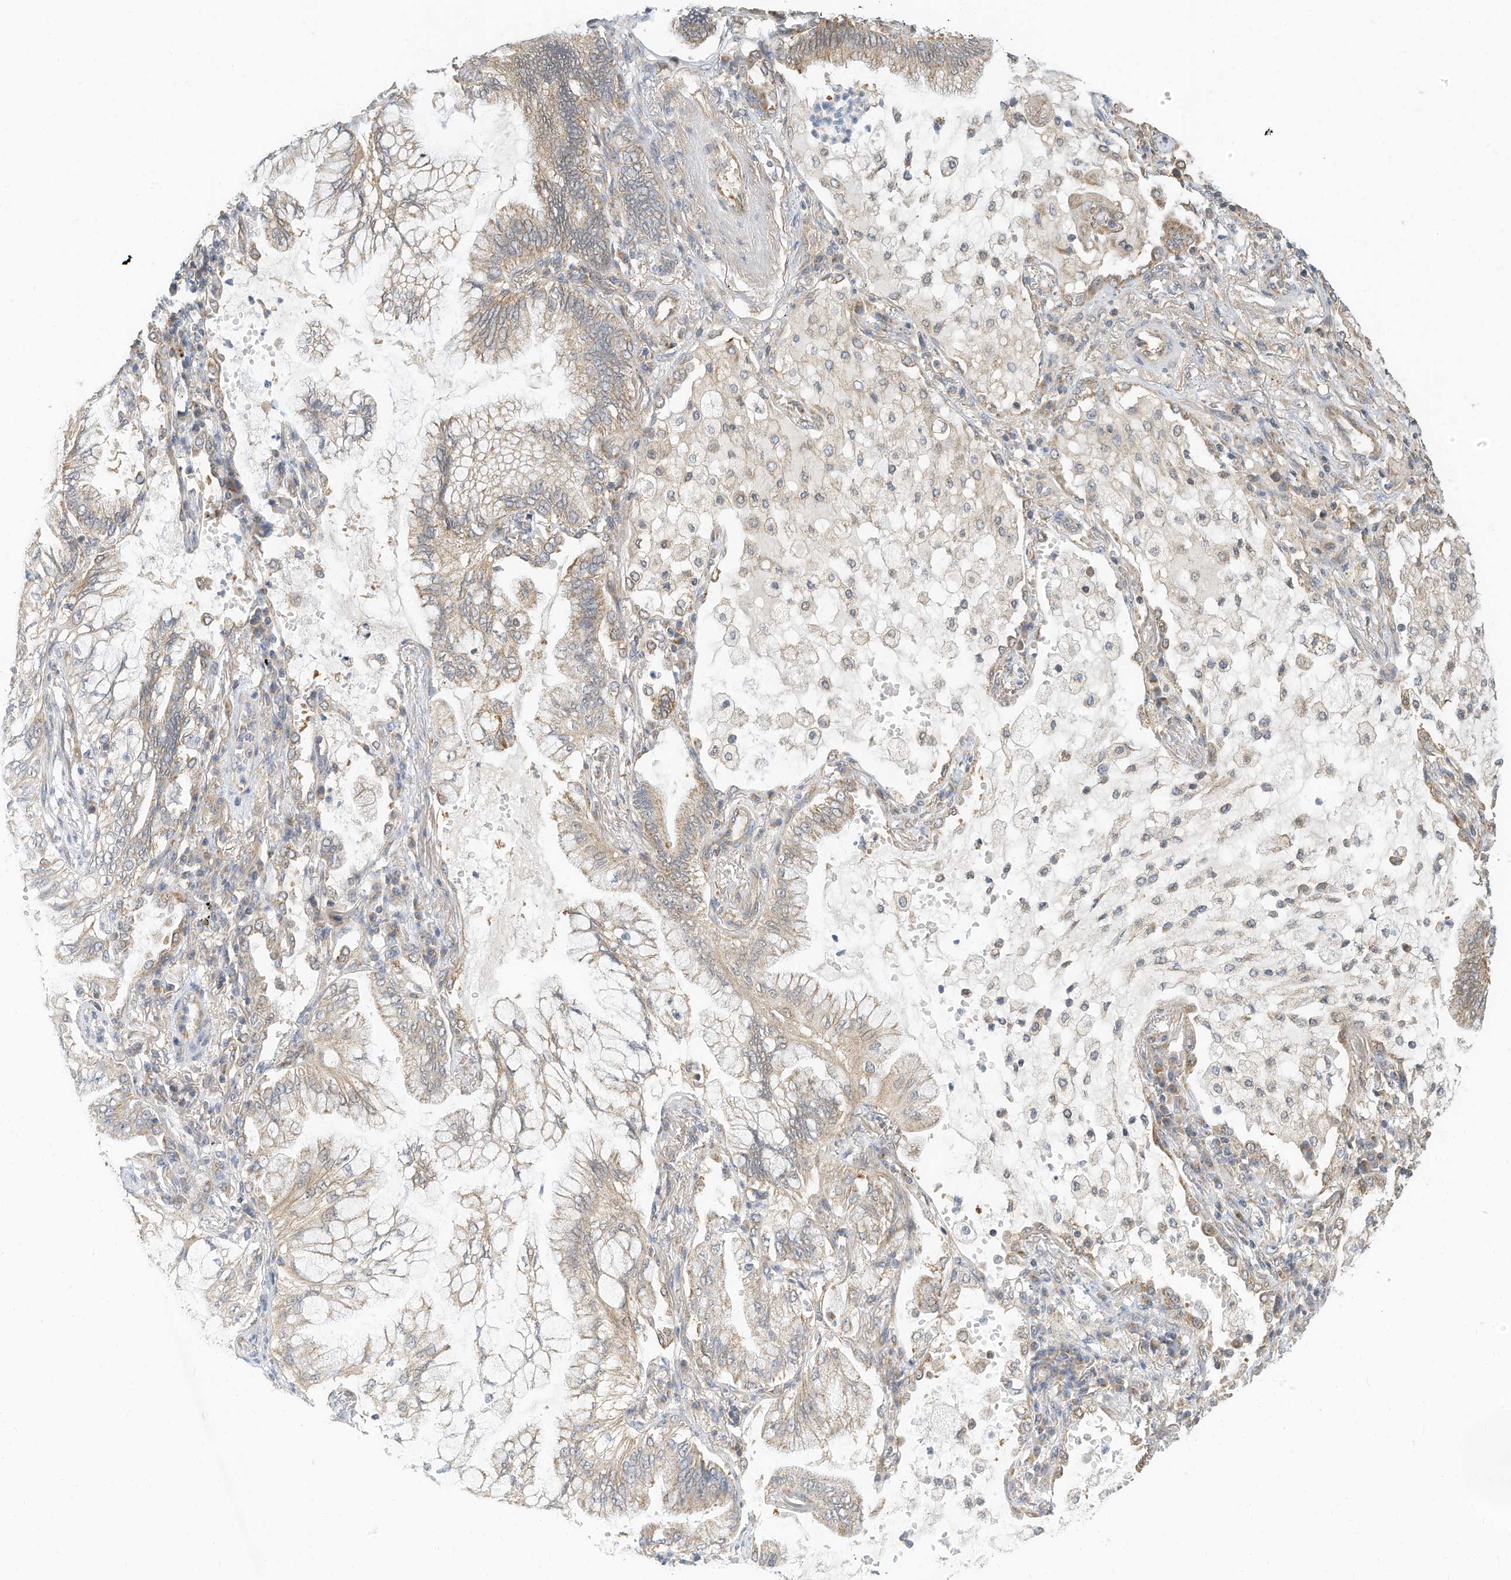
{"staining": {"intensity": "weak", "quantity": "25%-75%", "location": "cytoplasmic/membranous"}, "tissue": "lung cancer", "cell_type": "Tumor cells", "image_type": "cancer", "snomed": [{"axis": "morphology", "description": "Adenocarcinoma, NOS"}, {"axis": "topography", "description": "Lung"}], "caption": "An image of human lung cancer (adenocarcinoma) stained for a protein displays weak cytoplasmic/membranous brown staining in tumor cells.", "gene": "METTL6", "patient": {"sex": "female", "age": 70}}